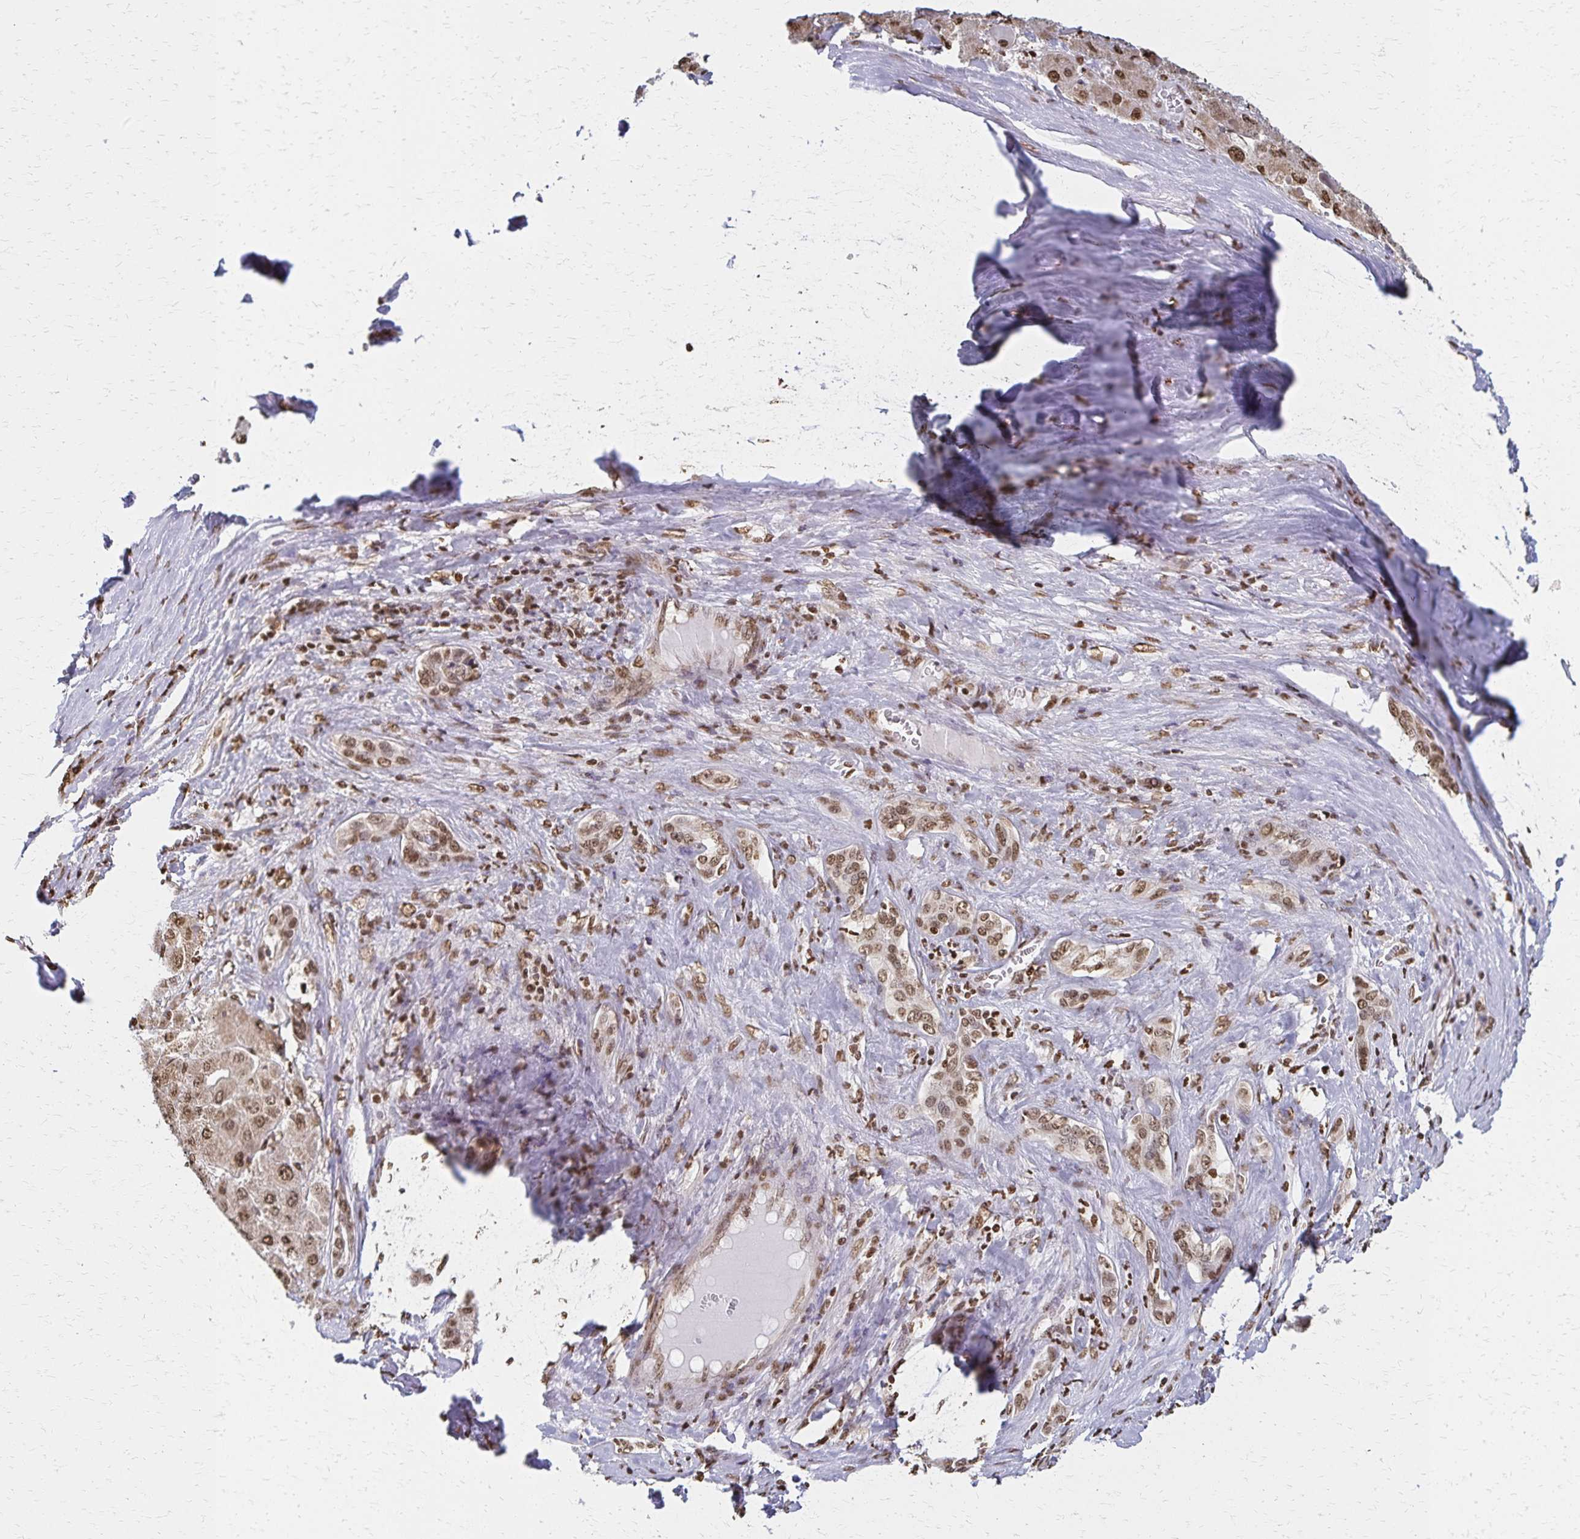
{"staining": {"intensity": "moderate", "quantity": ">75%", "location": "nuclear"}, "tissue": "liver cancer", "cell_type": "Tumor cells", "image_type": "cancer", "snomed": [{"axis": "morphology", "description": "Carcinoma, Hepatocellular, NOS"}, {"axis": "topography", "description": "Liver"}], "caption": "Protein staining demonstrates moderate nuclear positivity in approximately >75% of tumor cells in liver cancer (hepatocellular carcinoma). The protein is stained brown, and the nuclei are stained in blue (DAB (3,3'-diaminobenzidine) IHC with brightfield microscopy, high magnification).", "gene": "HOXA9", "patient": {"sex": "female", "age": 73}}